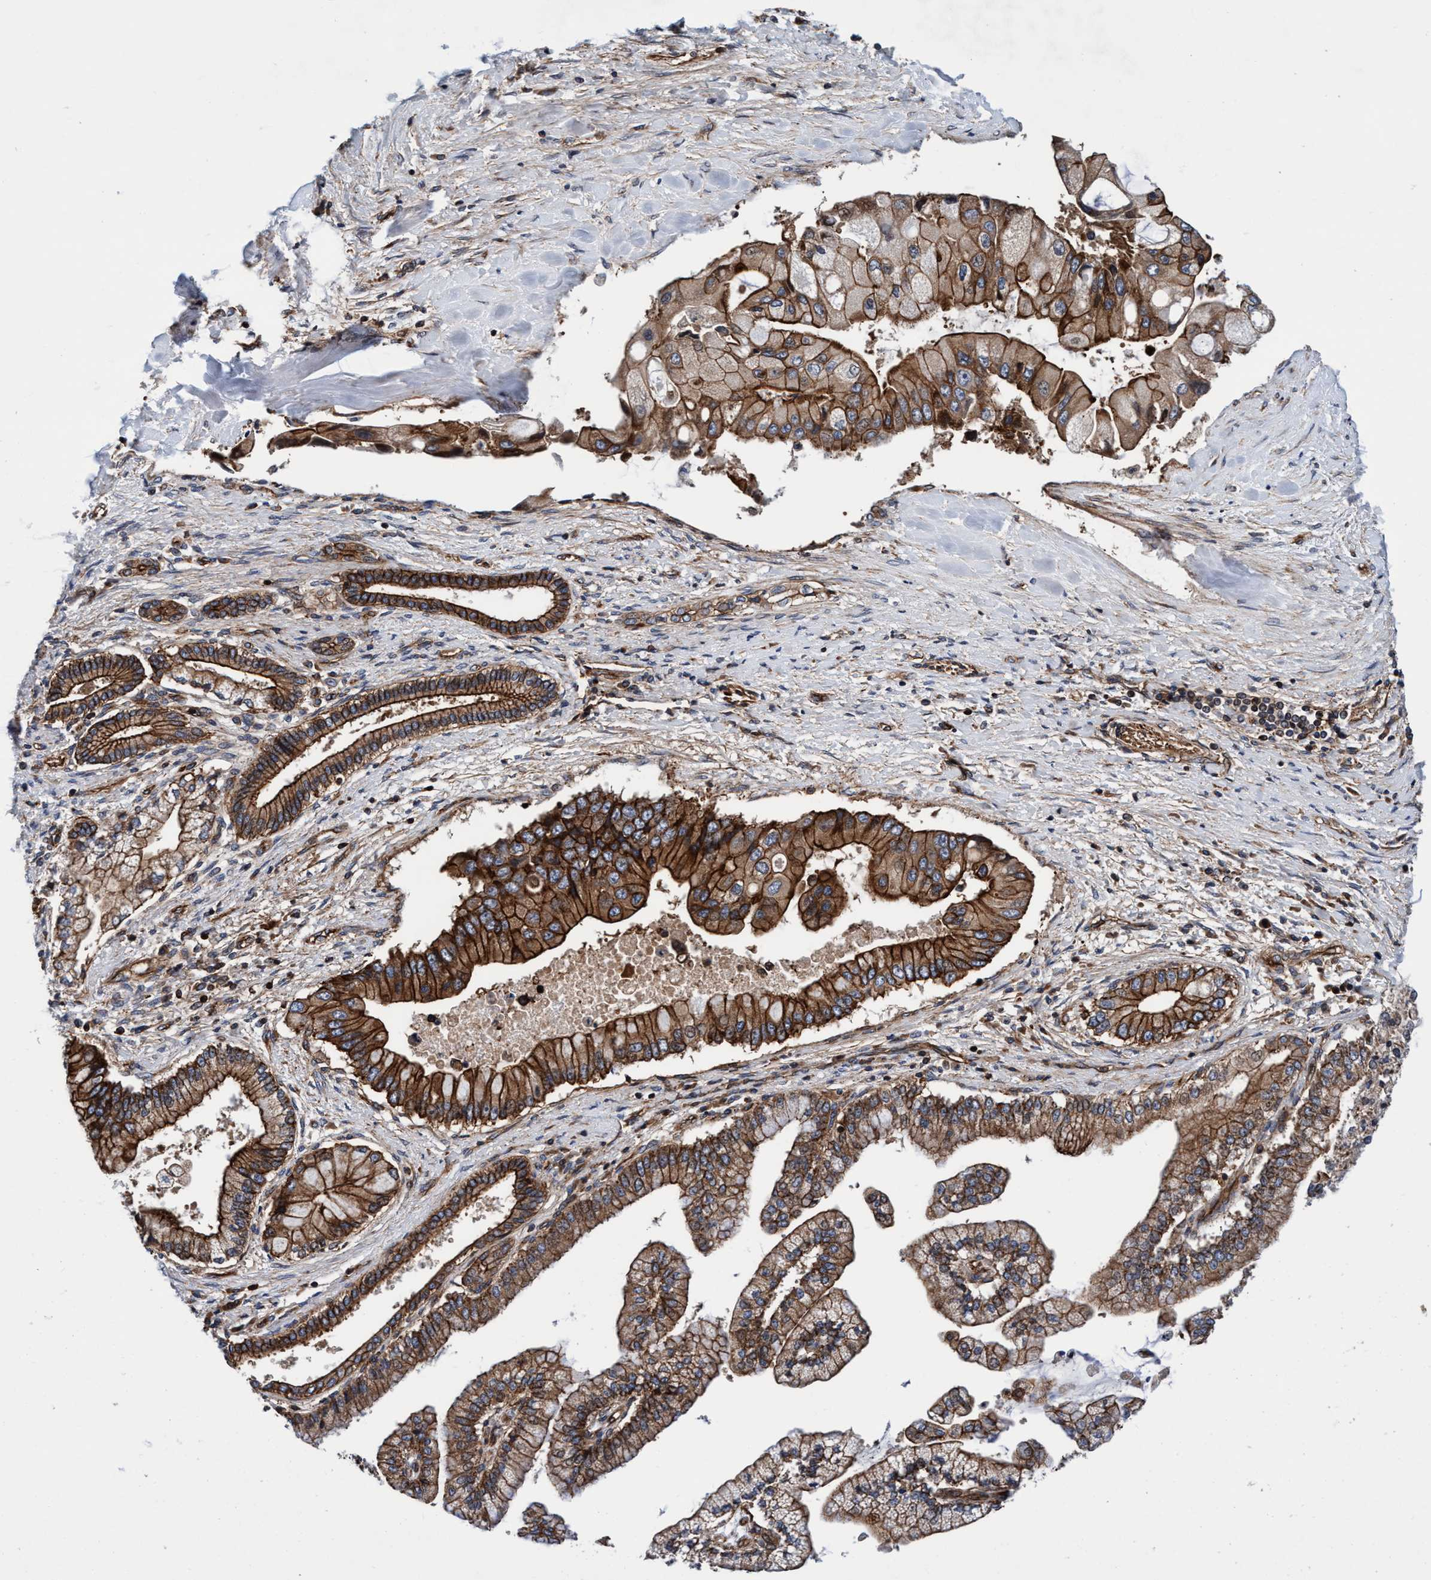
{"staining": {"intensity": "strong", "quantity": ">75%", "location": "cytoplasmic/membranous"}, "tissue": "liver cancer", "cell_type": "Tumor cells", "image_type": "cancer", "snomed": [{"axis": "morphology", "description": "Cholangiocarcinoma"}, {"axis": "topography", "description": "Liver"}], "caption": "Immunohistochemical staining of cholangiocarcinoma (liver) reveals strong cytoplasmic/membranous protein expression in about >75% of tumor cells. (Brightfield microscopy of DAB IHC at high magnification).", "gene": "MCM3AP", "patient": {"sex": "male", "age": 50}}